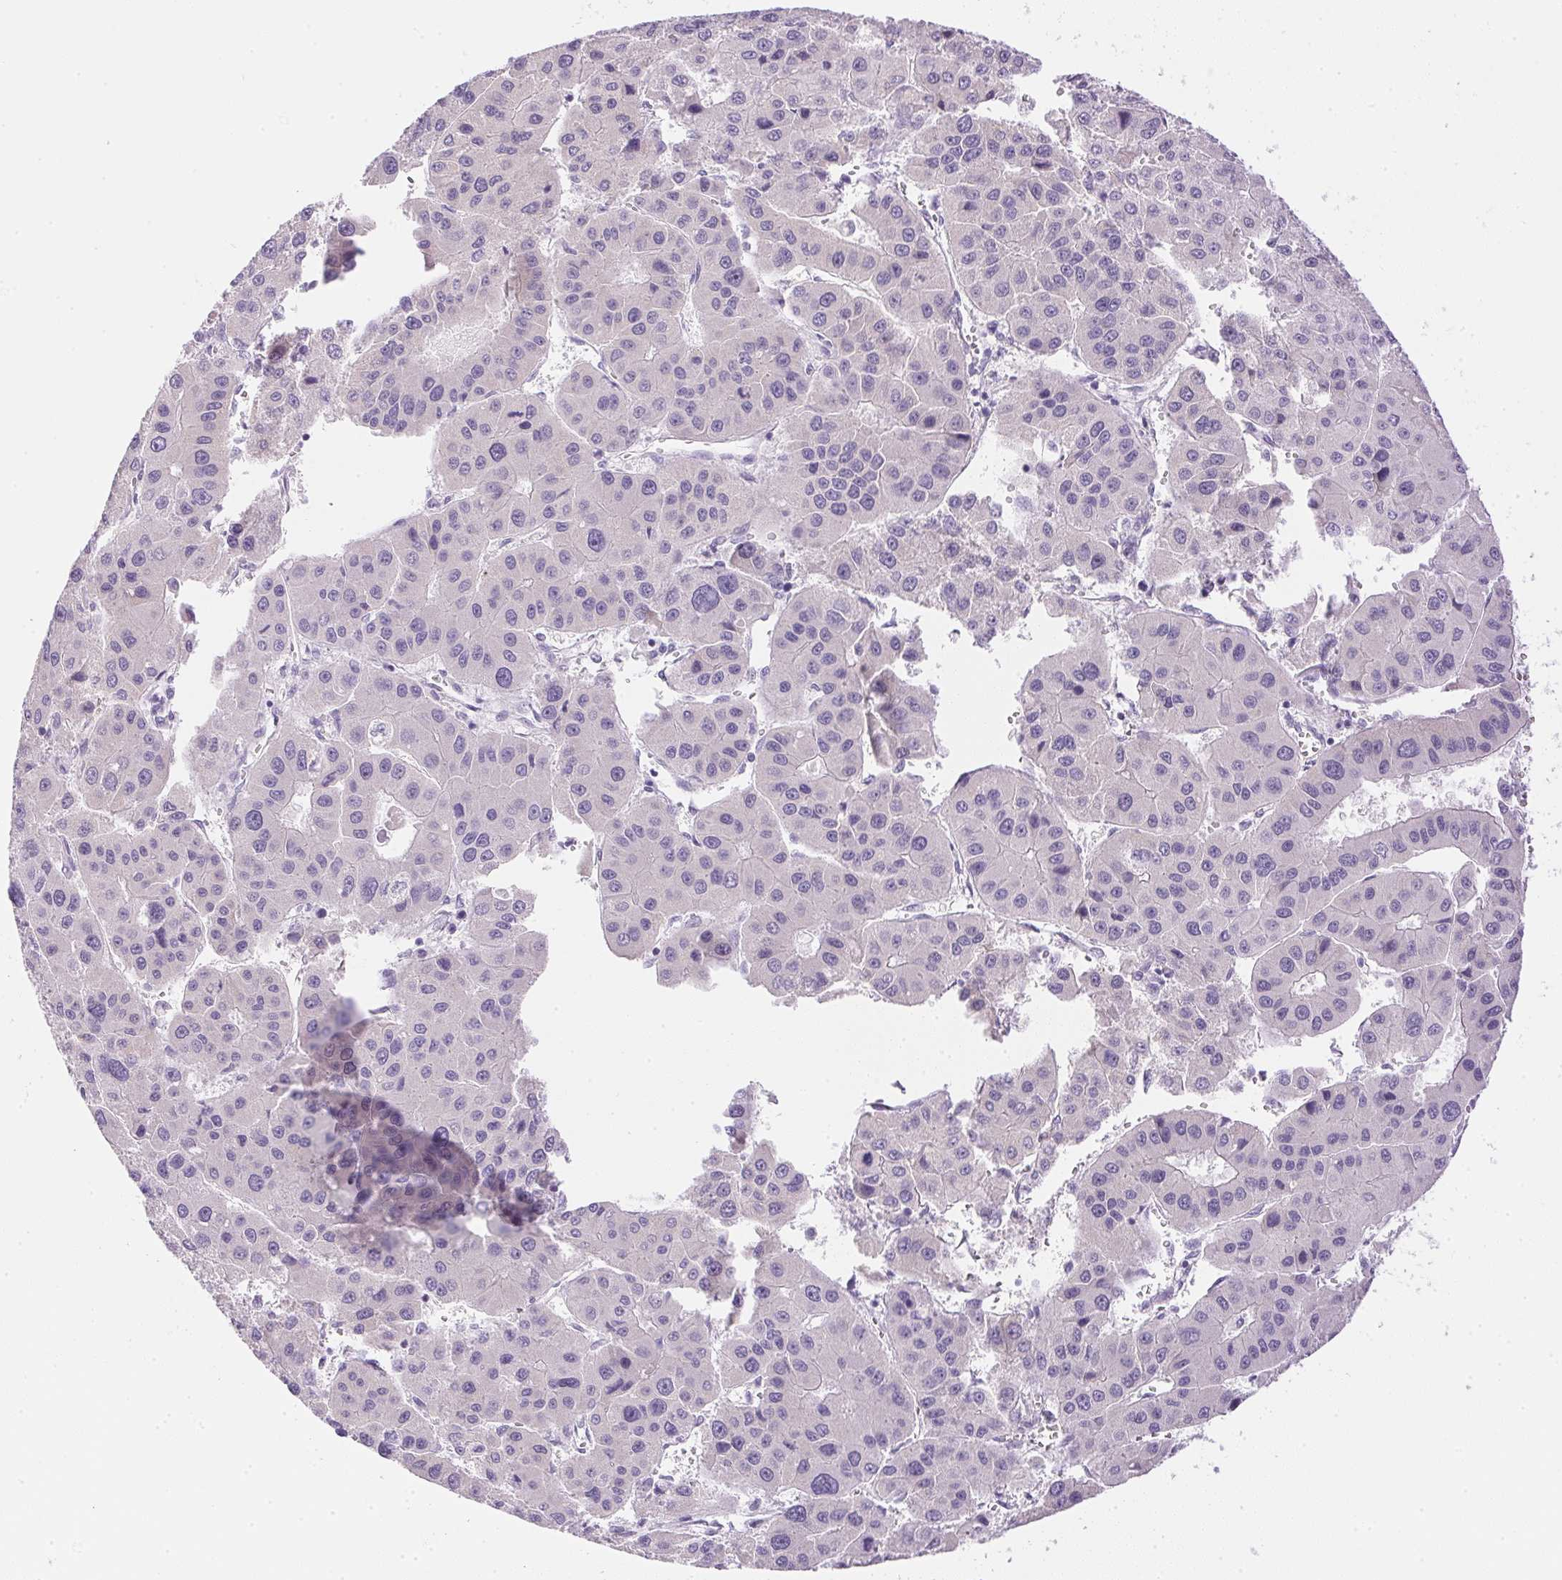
{"staining": {"intensity": "negative", "quantity": "none", "location": "none"}, "tissue": "liver cancer", "cell_type": "Tumor cells", "image_type": "cancer", "snomed": [{"axis": "morphology", "description": "Carcinoma, Hepatocellular, NOS"}, {"axis": "topography", "description": "Liver"}], "caption": "Immunohistochemistry (IHC) of human liver cancer reveals no expression in tumor cells.", "gene": "CTRL", "patient": {"sex": "male", "age": 73}}